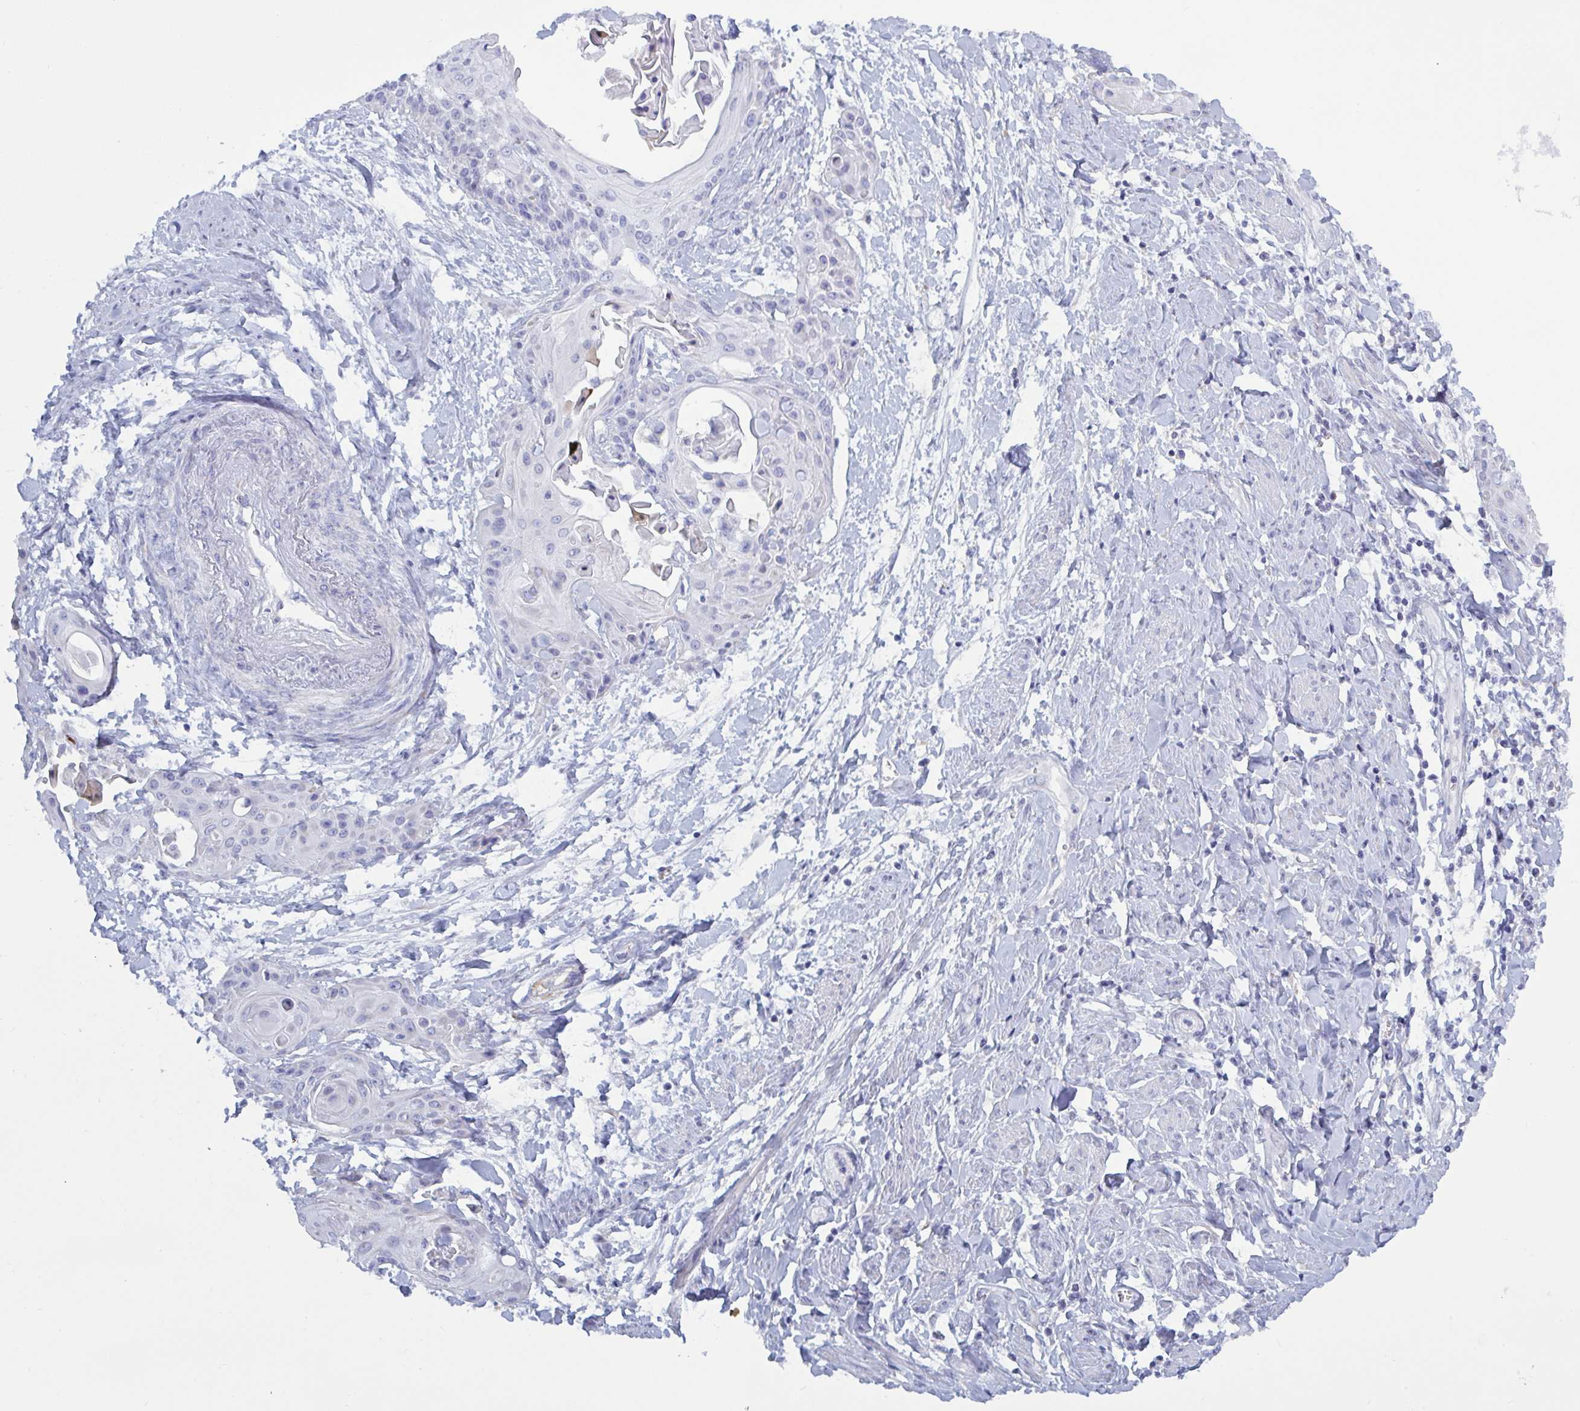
{"staining": {"intensity": "negative", "quantity": "none", "location": "none"}, "tissue": "cervical cancer", "cell_type": "Tumor cells", "image_type": "cancer", "snomed": [{"axis": "morphology", "description": "Squamous cell carcinoma, NOS"}, {"axis": "topography", "description": "Cervix"}], "caption": "A high-resolution histopathology image shows immunohistochemistry (IHC) staining of squamous cell carcinoma (cervical), which reveals no significant staining in tumor cells.", "gene": "ATG9A", "patient": {"sex": "female", "age": 57}}